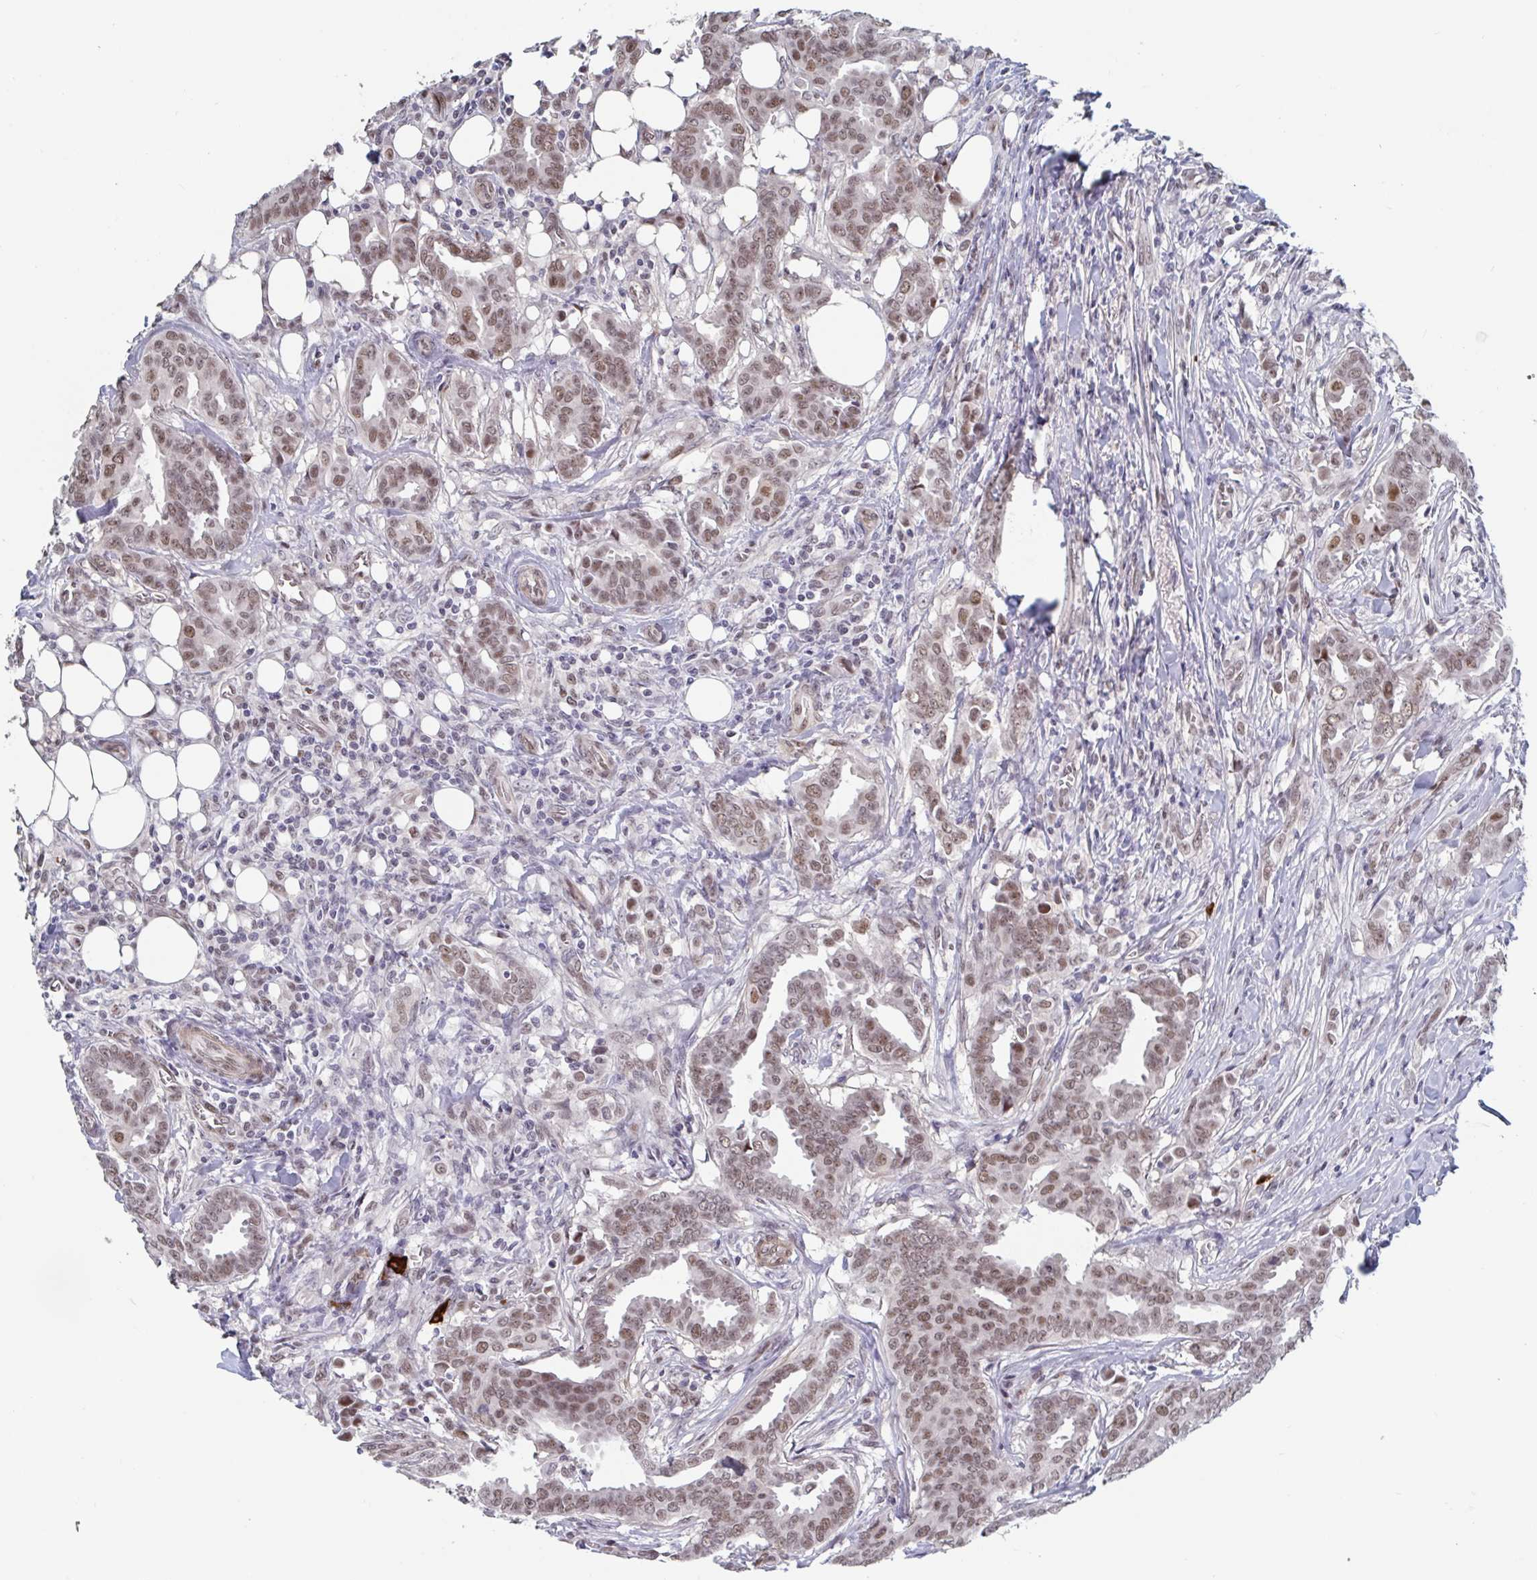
{"staining": {"intensity": "moderate", "quantity": ">75%", "location": "nuclear"}, "tissue": "breast cancer", "cell_type": "Tumor cells", "image_type": "cancer", "snomed": [{"axis": "morphology", "description": "Duct carcinoma"}, {"axis": "topography", "description": "Breast"}], "caption": "Breast invasive ductal carcinoma tissue reveals moderate nuclear positivity in approximately >75% of tumor cells", "gene": "BCL7B", "patient": {"sex": "female", "age": 45}}